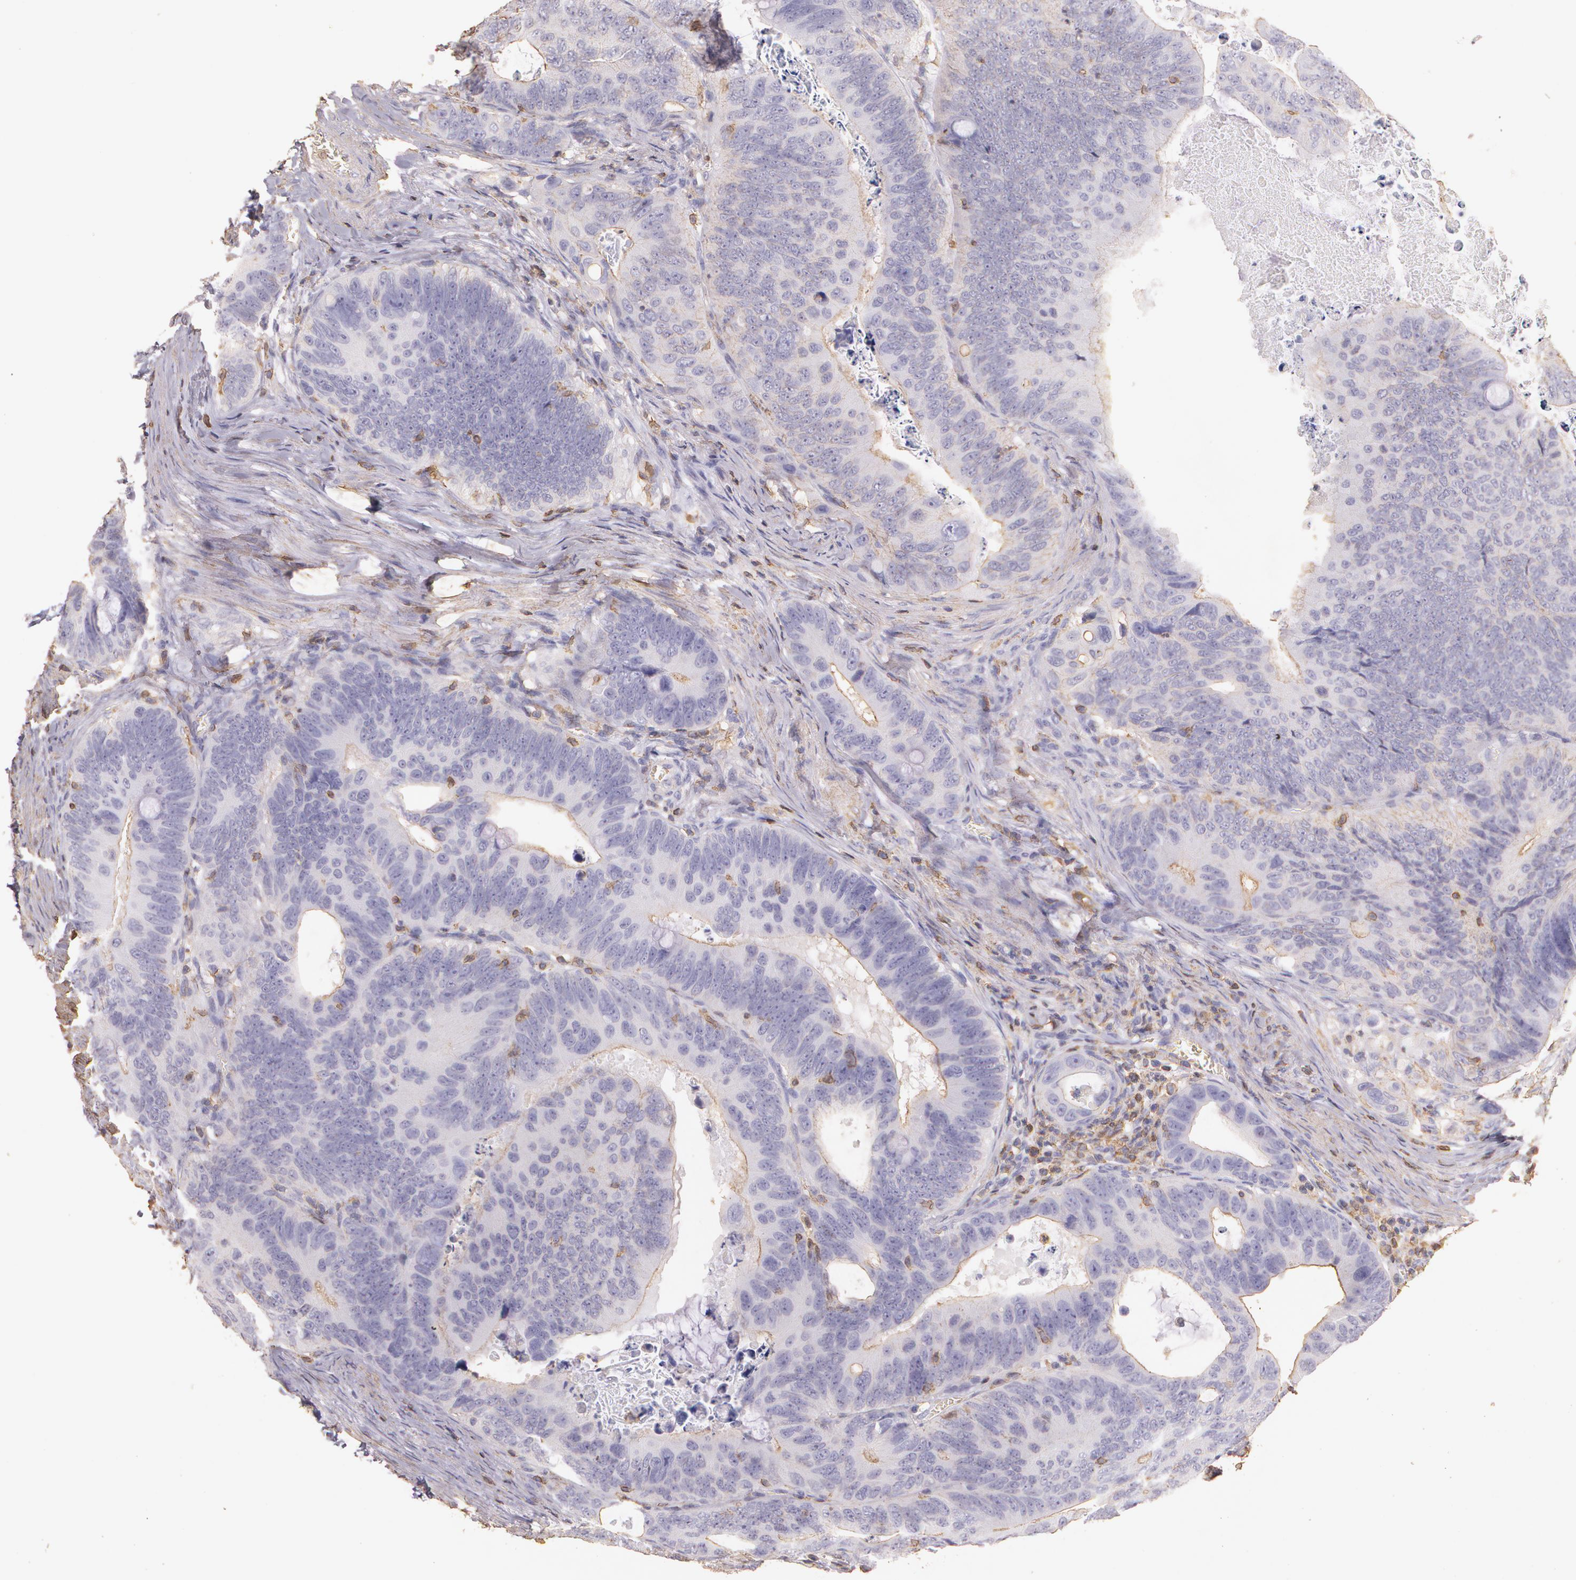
{"staining": {"intensity": "negative", "quantity": "none", "location": "none"}, "tissue": "colorectal cancer", "cell_type": "Tumor cells", "image_type": "cancer", "snomed": [{"axis": "morphology", "description": "Adenocarcinoma, NOS"}, {"axis": "topography", "description": "Colon"}], "caption": "Tumor cells are negative for brown protein staining in adenocarcinoma (colorectal).", "gene": "TGFBR1", "patient": {"sex": "female", "age": 55}}